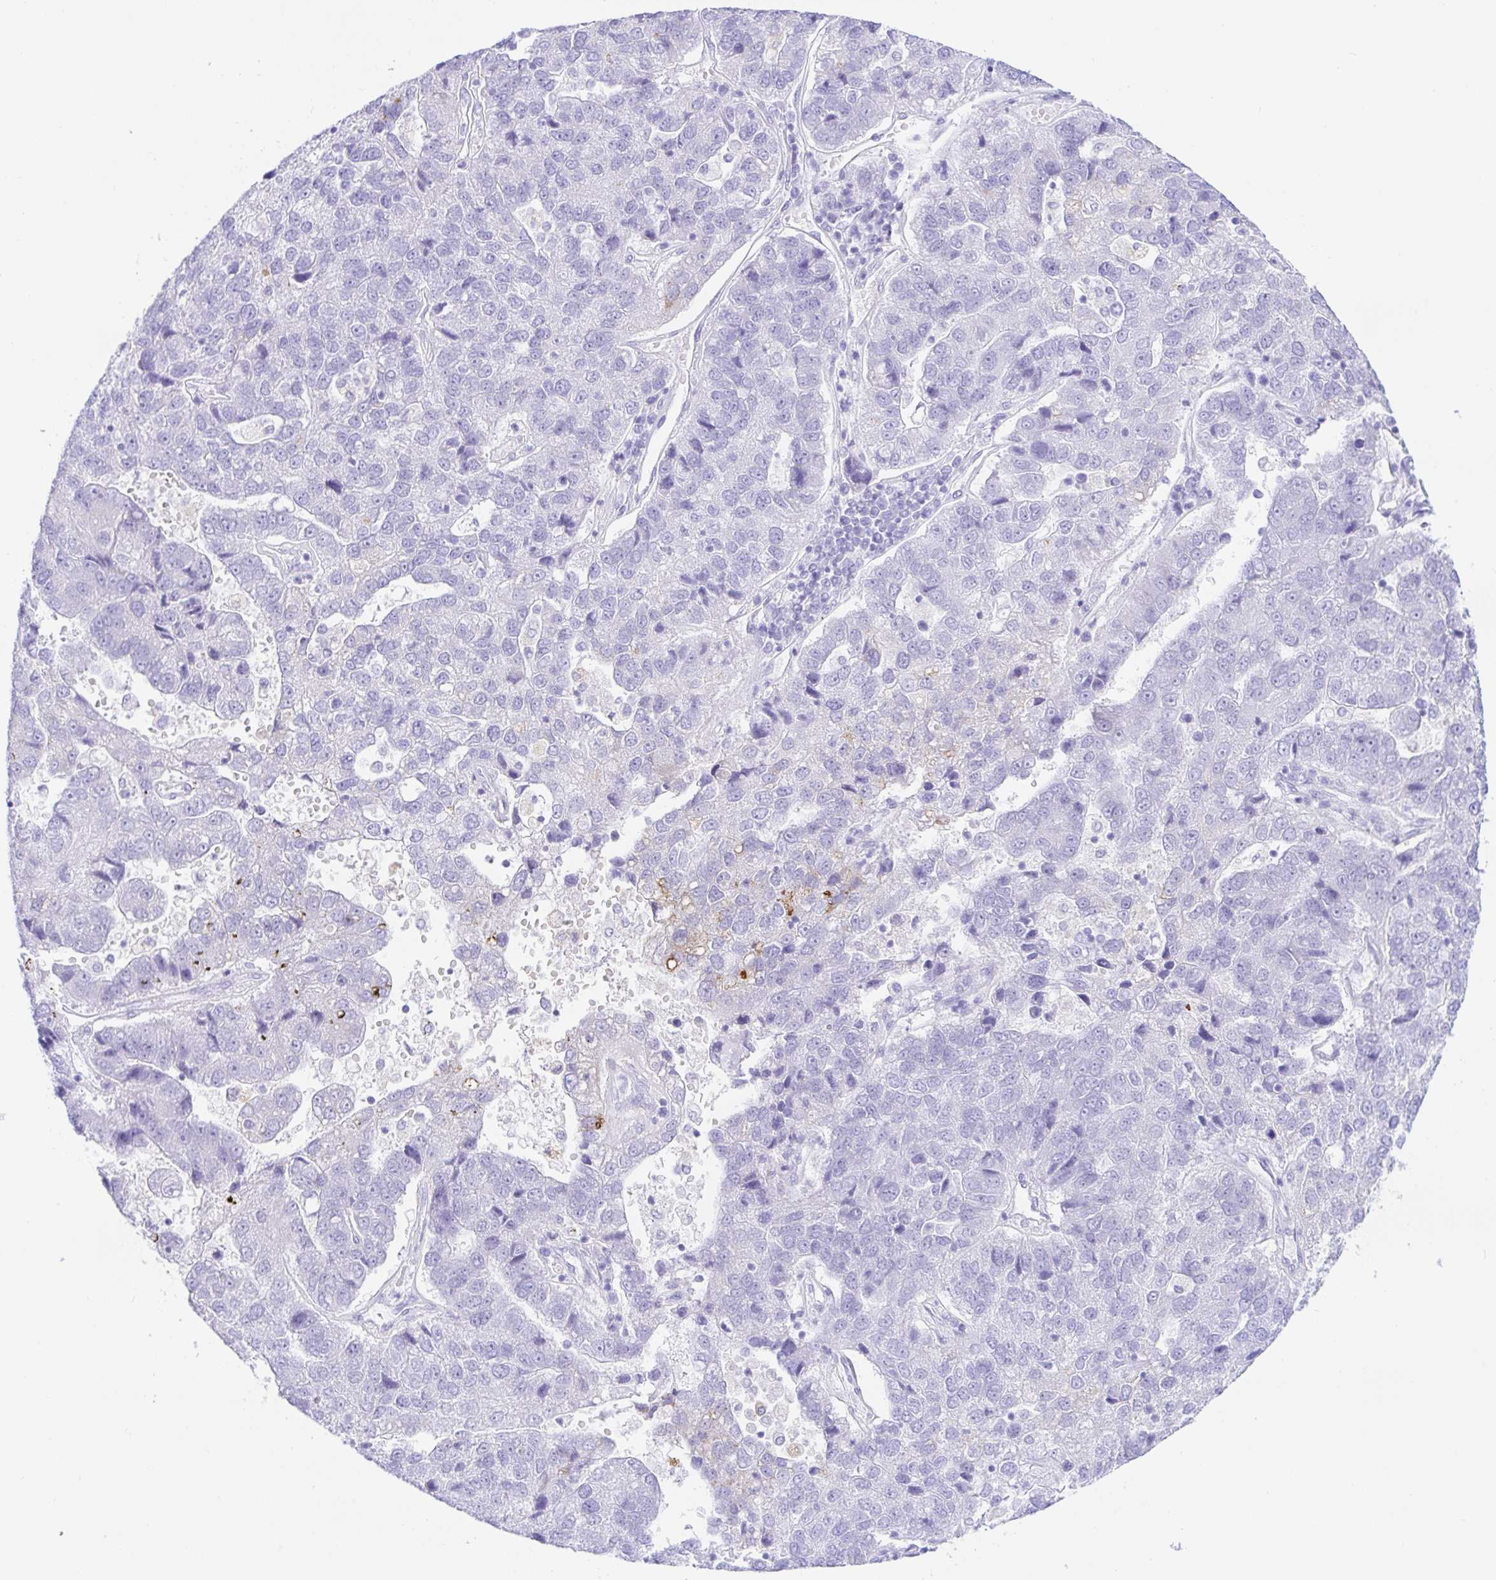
{"staining": {"intensity": "negative", "quantity": "none", "location": "none"}, "tissue": "pancreatic cancer", "cell_type": "Tumor cells", "image_type": "cancer", "snomed": [{"axis": "morphology", "description": "Adenocarcinoma, NOS"}, {"axis": "topography", "description": "Pancreas"}], "caption": "Immunohistochemistry micrograph of neoplastic tissue: human adenocarcinoma (pancreatic) stained with DAB reveals no significant protein positivity in tumor cells. Nuclei are stained in blue.", "gene": "PAX8", "patient": {"sex": "female", "age": 61}}